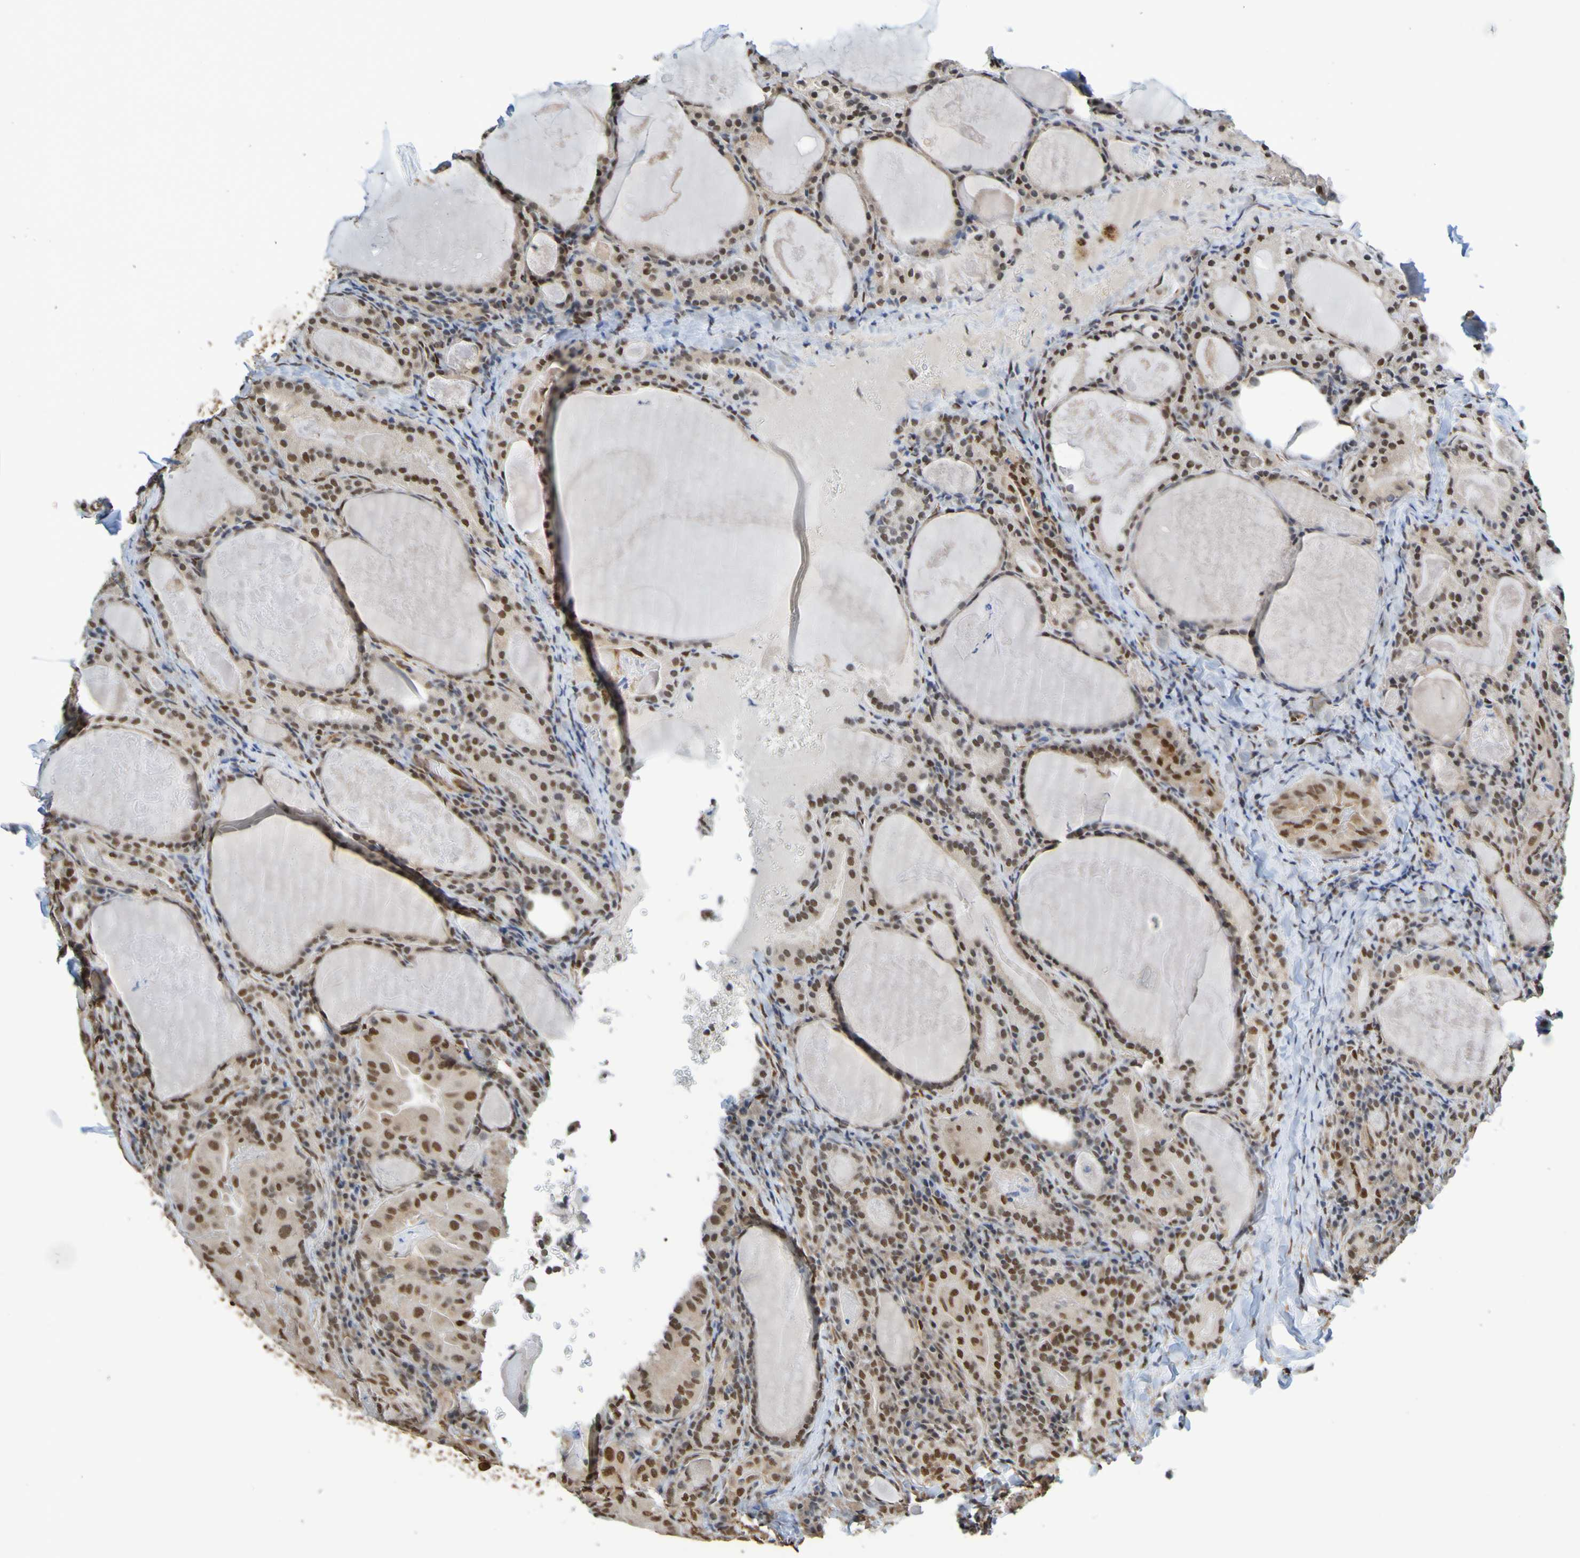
{"staining": {"intensity": "moderate", "quantity": ">75%", "location": "nuclear"}, "tissue": "thyroid cancer", "cell_type": "Tumor cells", "image_type": "cancer", "snomed": [{"axis": "morphology", "description": "Papillary adenocarcinoma, NOS"}, {"axis": "topography", "description": "Thyroid gland"}], "caption": "Protein expression analysis of human thyroid papillary adenocarcinoma reveals moderate nuclear expression in about >75% of tumor cells.", "gene": "HDAC2", "patient": {"sex": "female", "age": 42}}